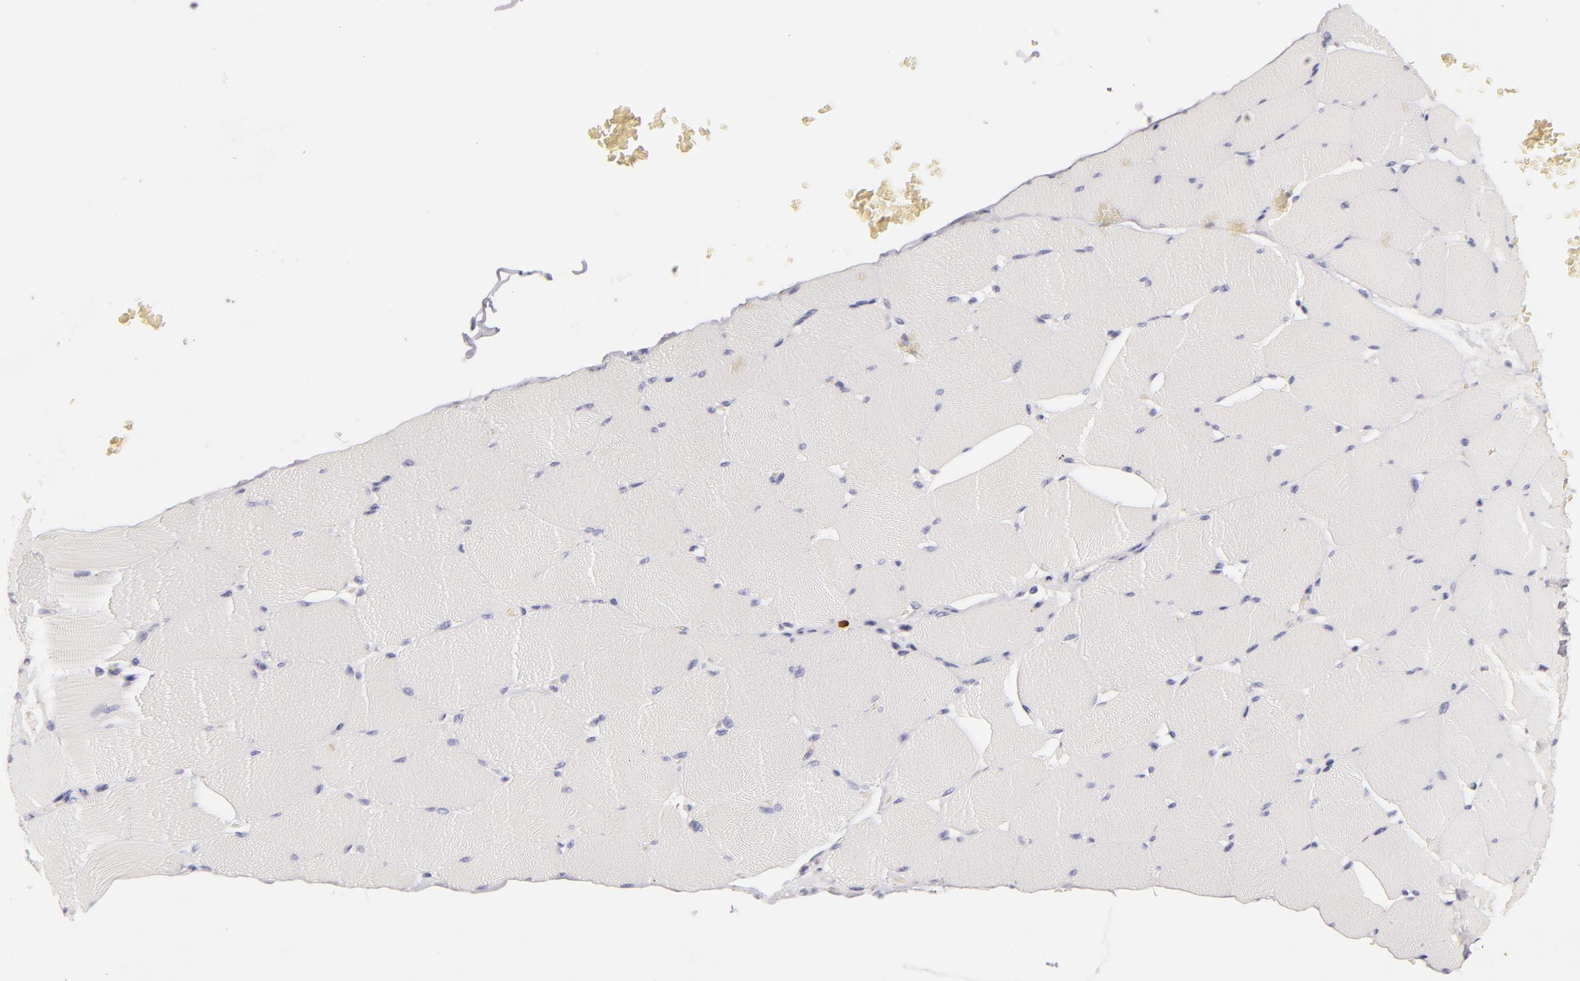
{"staining": {"intensity": "negative", "quantity": "none", "location": "none"}, "tissue": "skeletal muscle", "cell_type": "Myocytes", "image_type": "normal", "snomed": [{"axis": "morphology", "description": "Normal tissue, NOS"}, {"axis": "topography", "description": "Skeletal muscle"}], "caption": "Skeletal muscle was stained to show a protein in brown. There is no significant positivity in myocytes. (DAB IHC, high magnification).", "gene": "TPSD1", "patient": {"sex": "male", "age": 62}}